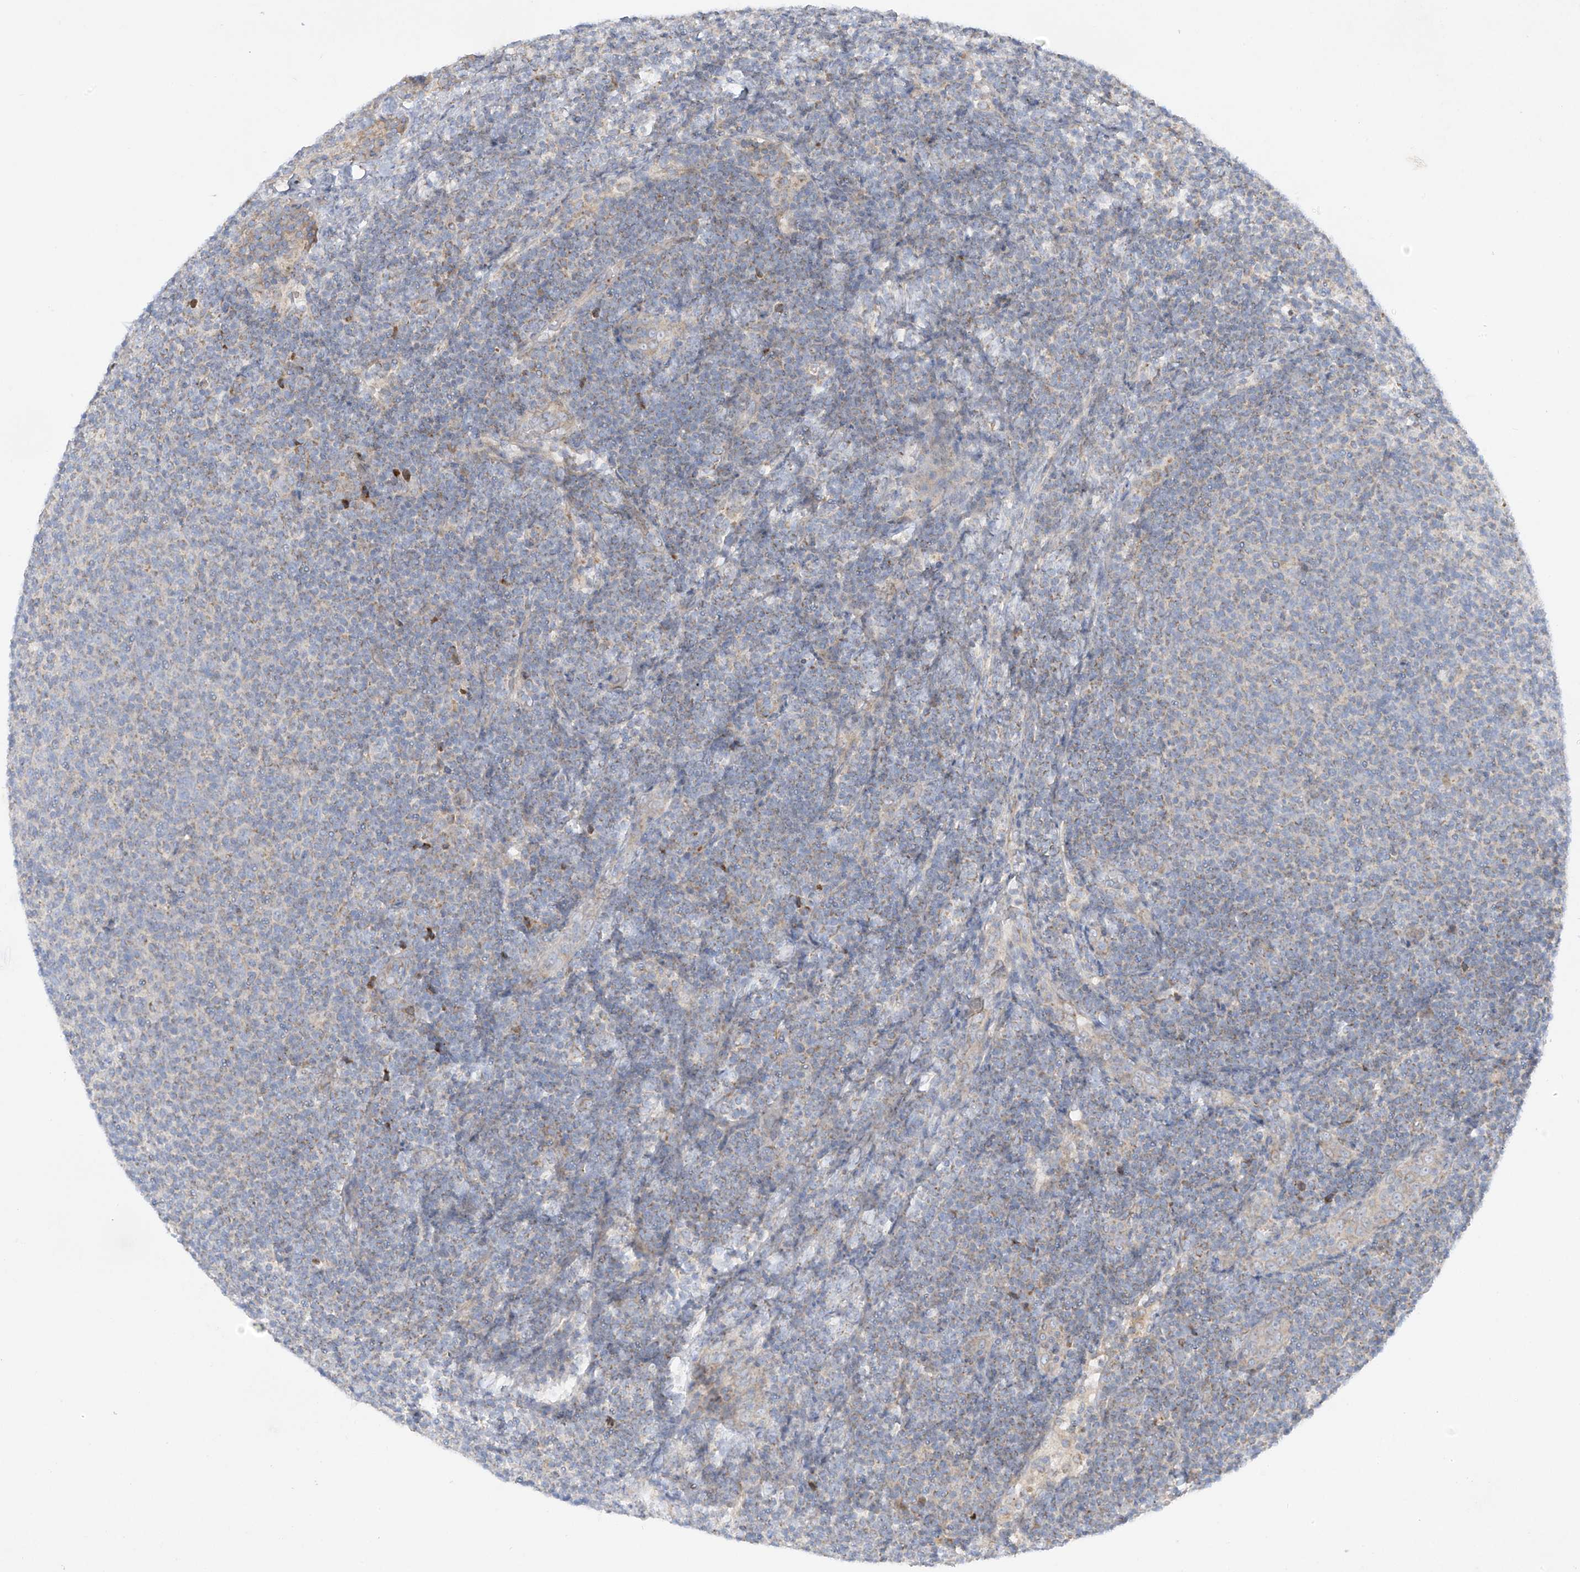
{"staining": {"intensity": "negative", "quantity": "none", "location": "none"}, "tissue": "lymphoma", "cell_type": "Tumor cells", "image_type": "cancer", "snomed": [{"axis": "morphology", "description": "Malignant lymphoma, non-Hodgkin's type, Low grade"}, {"axis": "topography", "description": "Lymph node"}], "caption": "The immunohistochemistry (IHC) histopathology image has no significant positivity in tumor cells of lymphoma tissue.", "gene": "METTL18", "patient": {"sex": "male", "age": 66}}